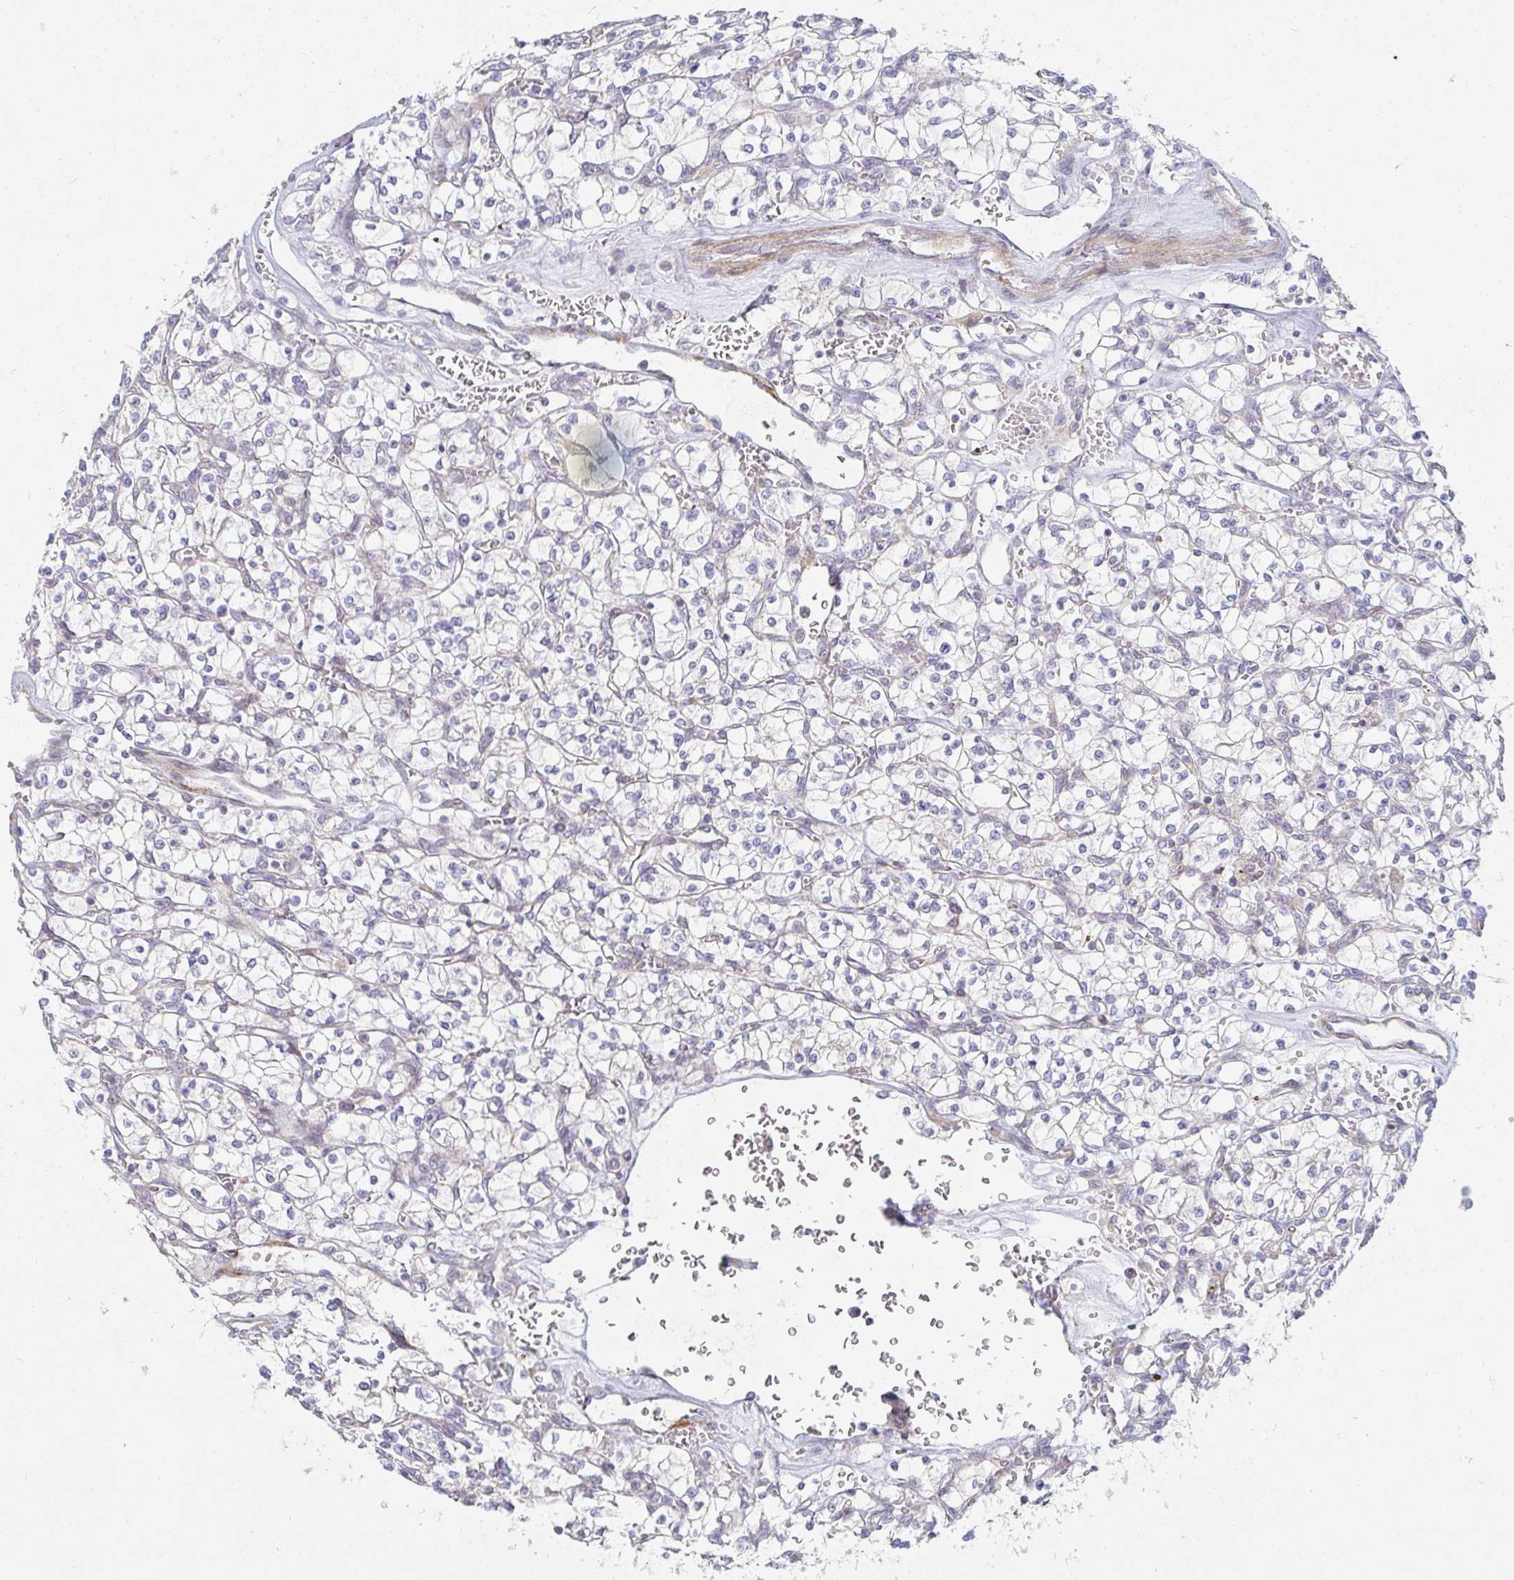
{"staining": {"intensity": "negative", "quantity": "none", "location": "none"}, "tissue": "renal cancer", "cell_type": "Tumor cells", "image_type": "cancer", "snomed": [{"axis": "morphology", "description": "Adenocarcinoma, NOS"}, {"axis": "topography", "description": "Kidney"}], "caption": "An image of renal adenocarcinoma stained for a protein demonstrates no brown staining in tumor cells.", "gene": "SSH2", "patient": {"sex": "female", "age": 64}}